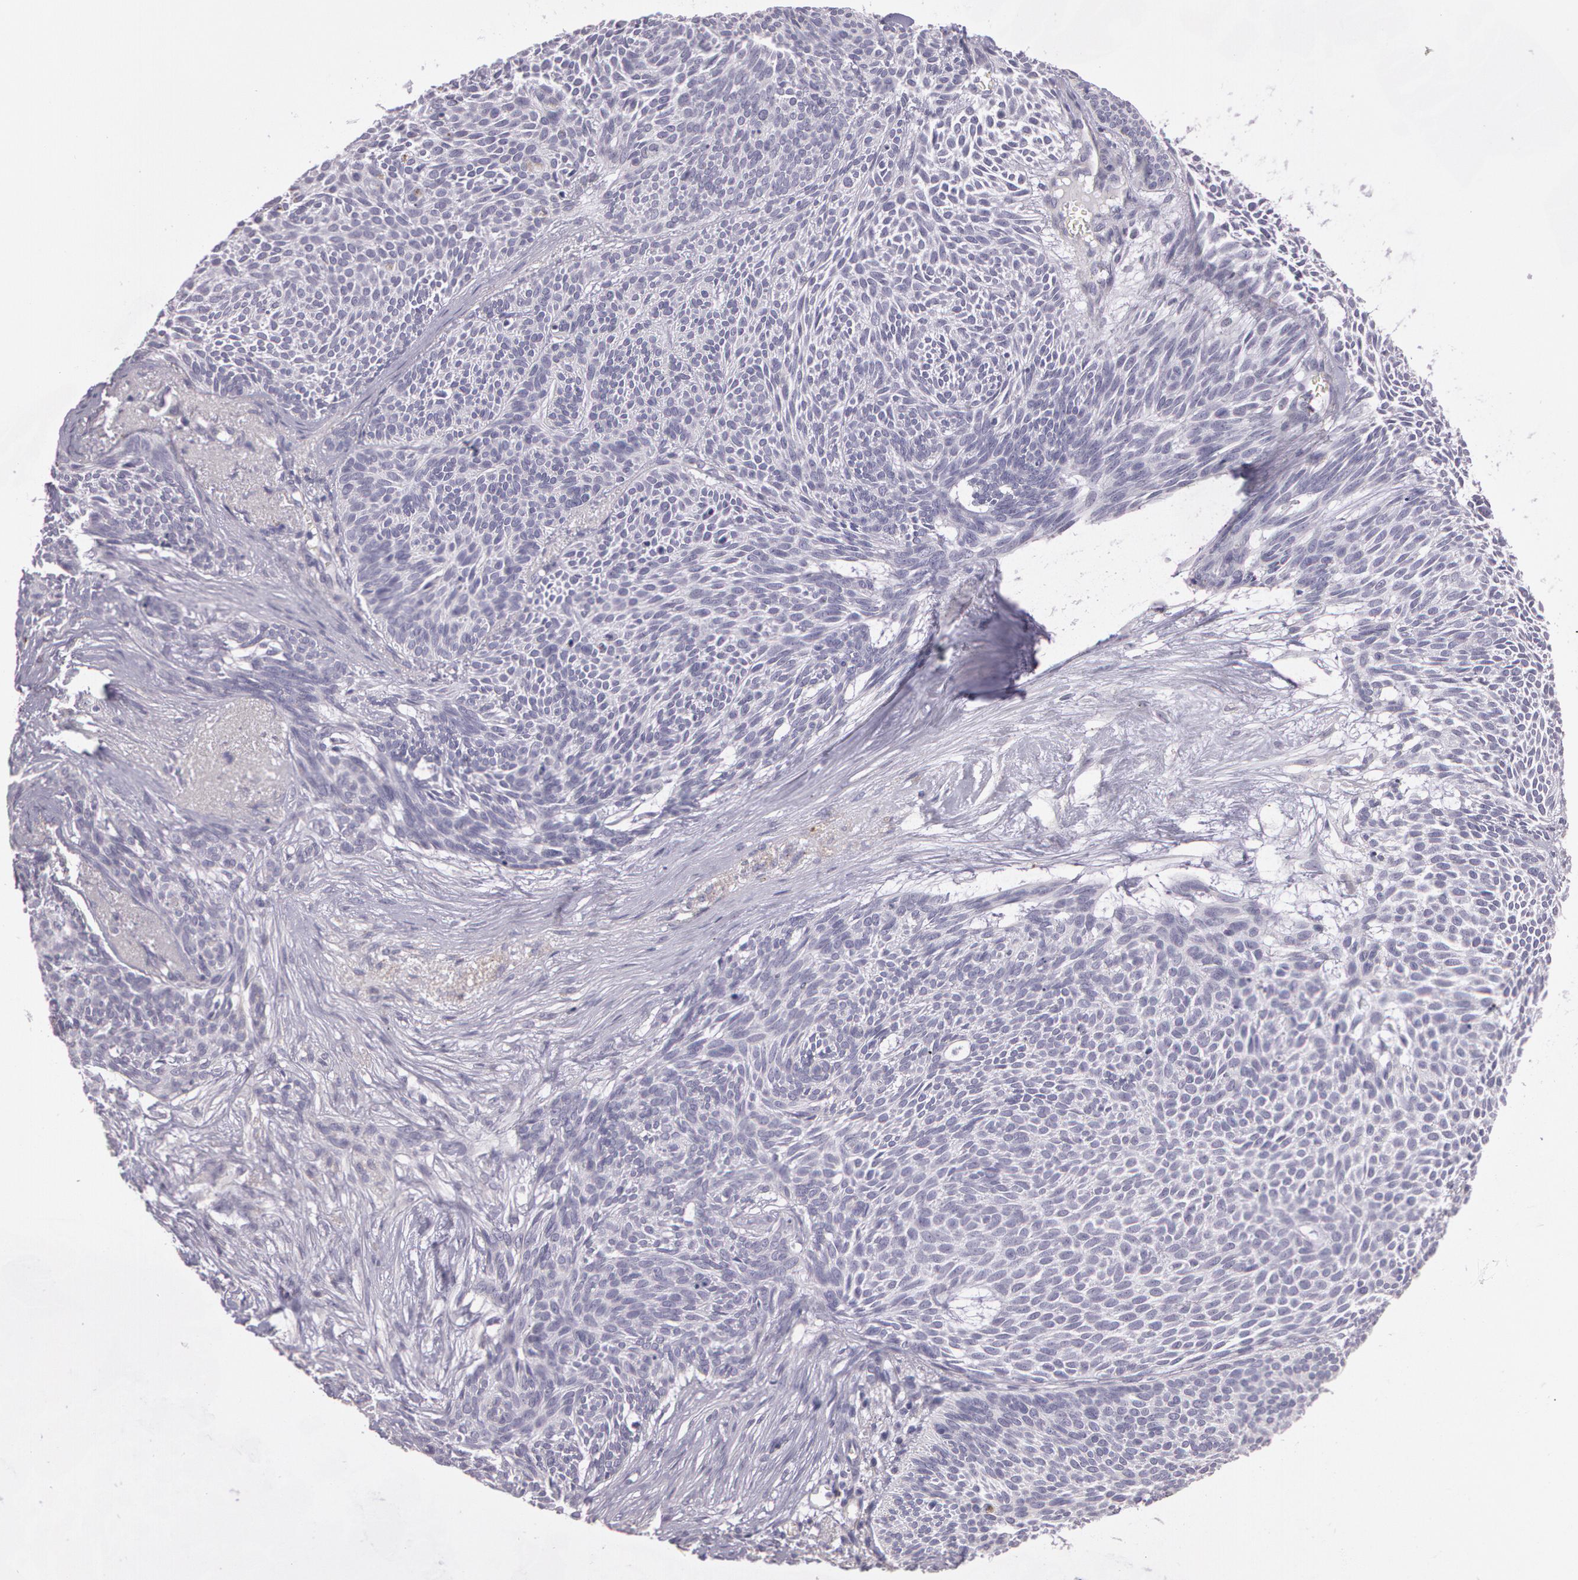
{"staining": {"intensity": "negative", "quantity": "none", "location": "none"}, "tissue": "skin cancer", "cell_type": "Tumor cells", "image_type": "cancer", "snomed": [{"axis": "morphology", "description": "Basal cell carcinoma"}, {"axis": "topography", "description": "Skin"}], "caption": "DAB (3,3'-diaminobenzidine) immunohistochemical staining of skin cancer (basal cell carcinoma) reveals no significant positivity in tumor cells.", "gene": "G2E3", "patient": {"sex": "male", "age": 84}}